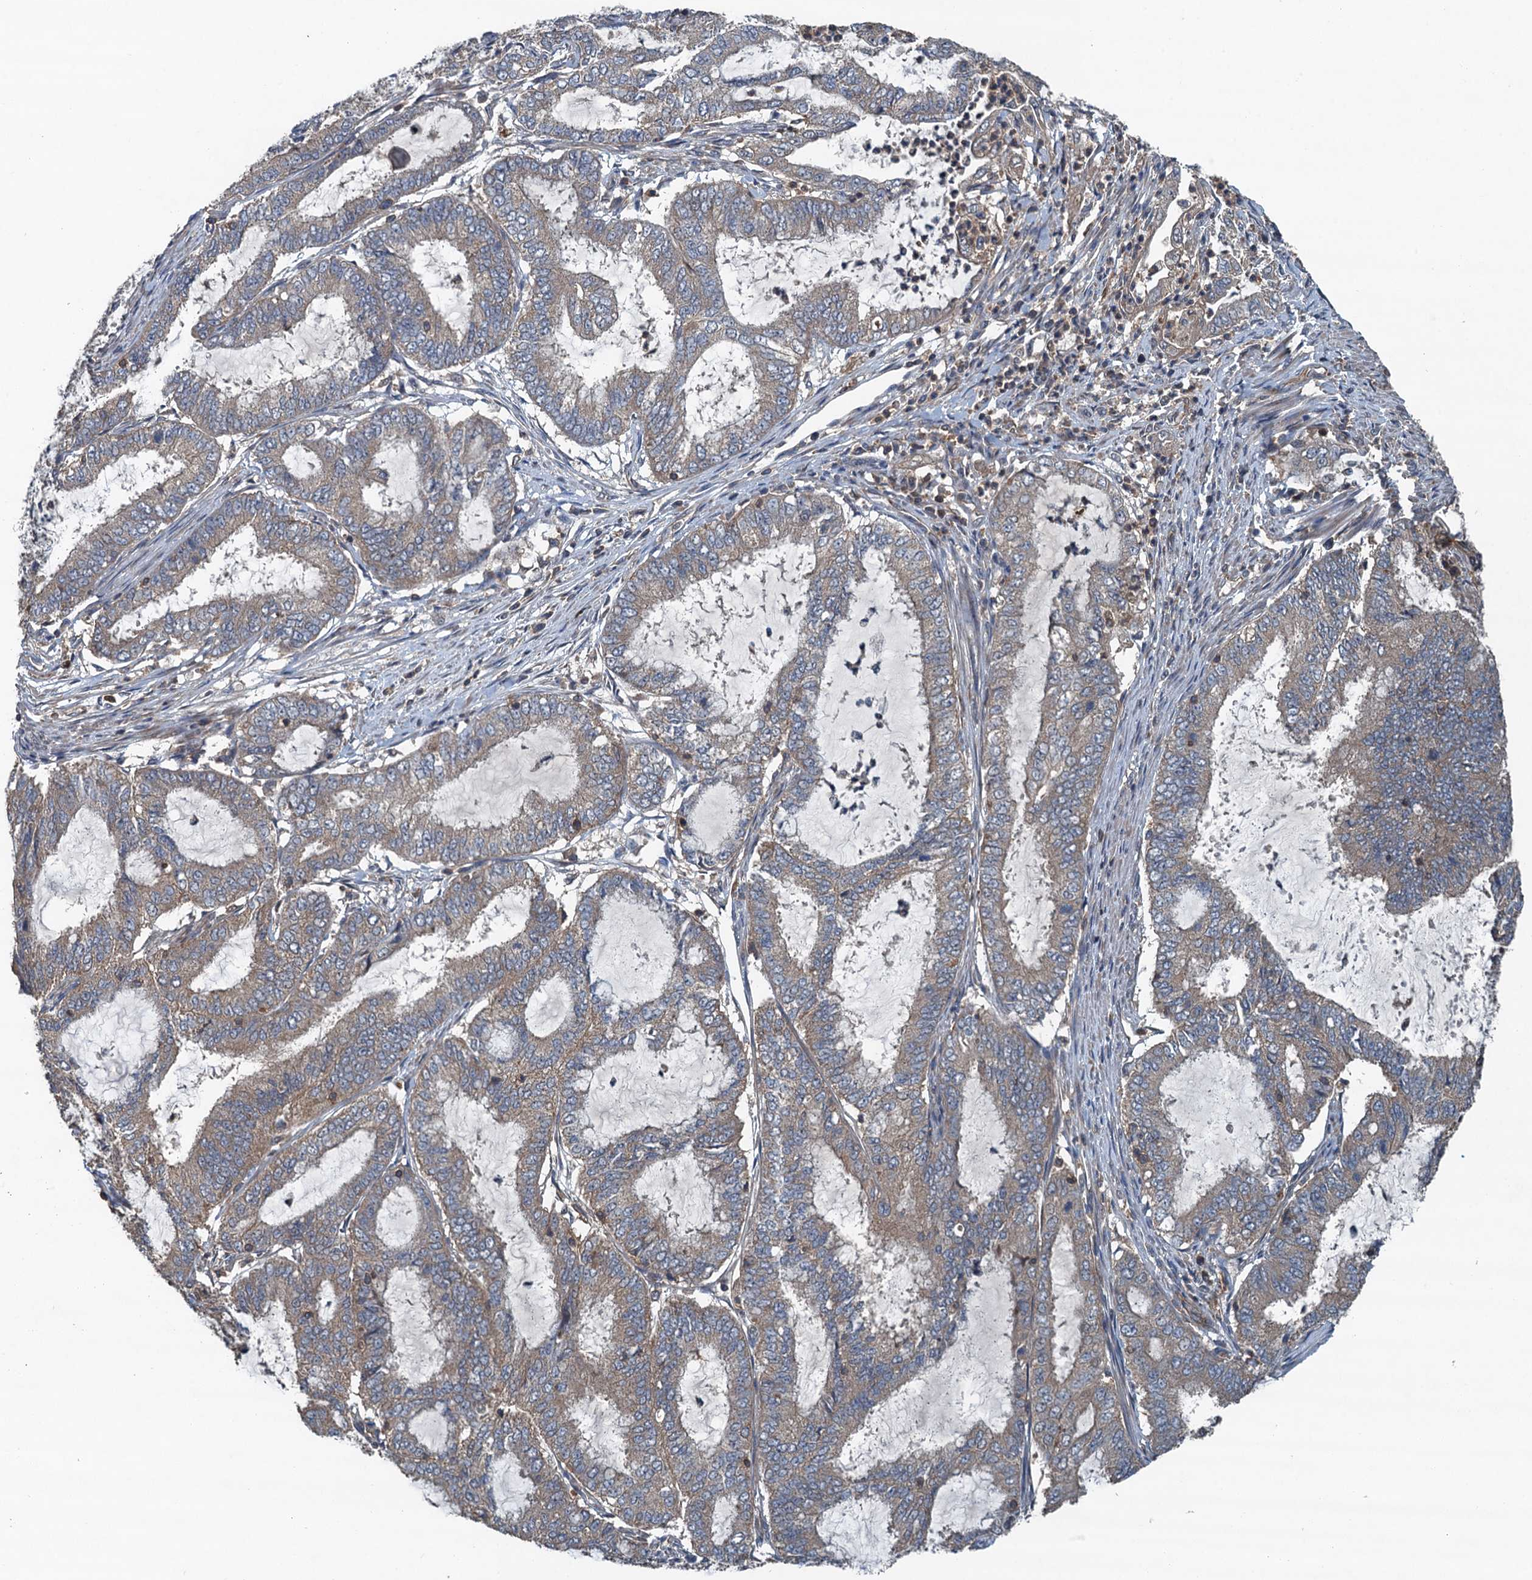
{"staining": {"intensity": "weak", "quantity": "25%-75%", "location": "cytoplasmic/membranous"}, "tissue": "endometrial cancer", "cell_type": "Tumor cells", "image_type": "cancer", "snomed": [{"axis": "morphology", "description": "Adenocarcinoma, NOS"}, {"axis": "topography", "description": "Endometrium"}], "caption": "Immunohistochemical staining of endometrial adenocarcinoma shows low levels of weak cytoplasmic/membranous protein expression in about 25%-75% of tumor cells.", "gene": "BORCS5", "patient": {"sex": "female", "age": 51}}